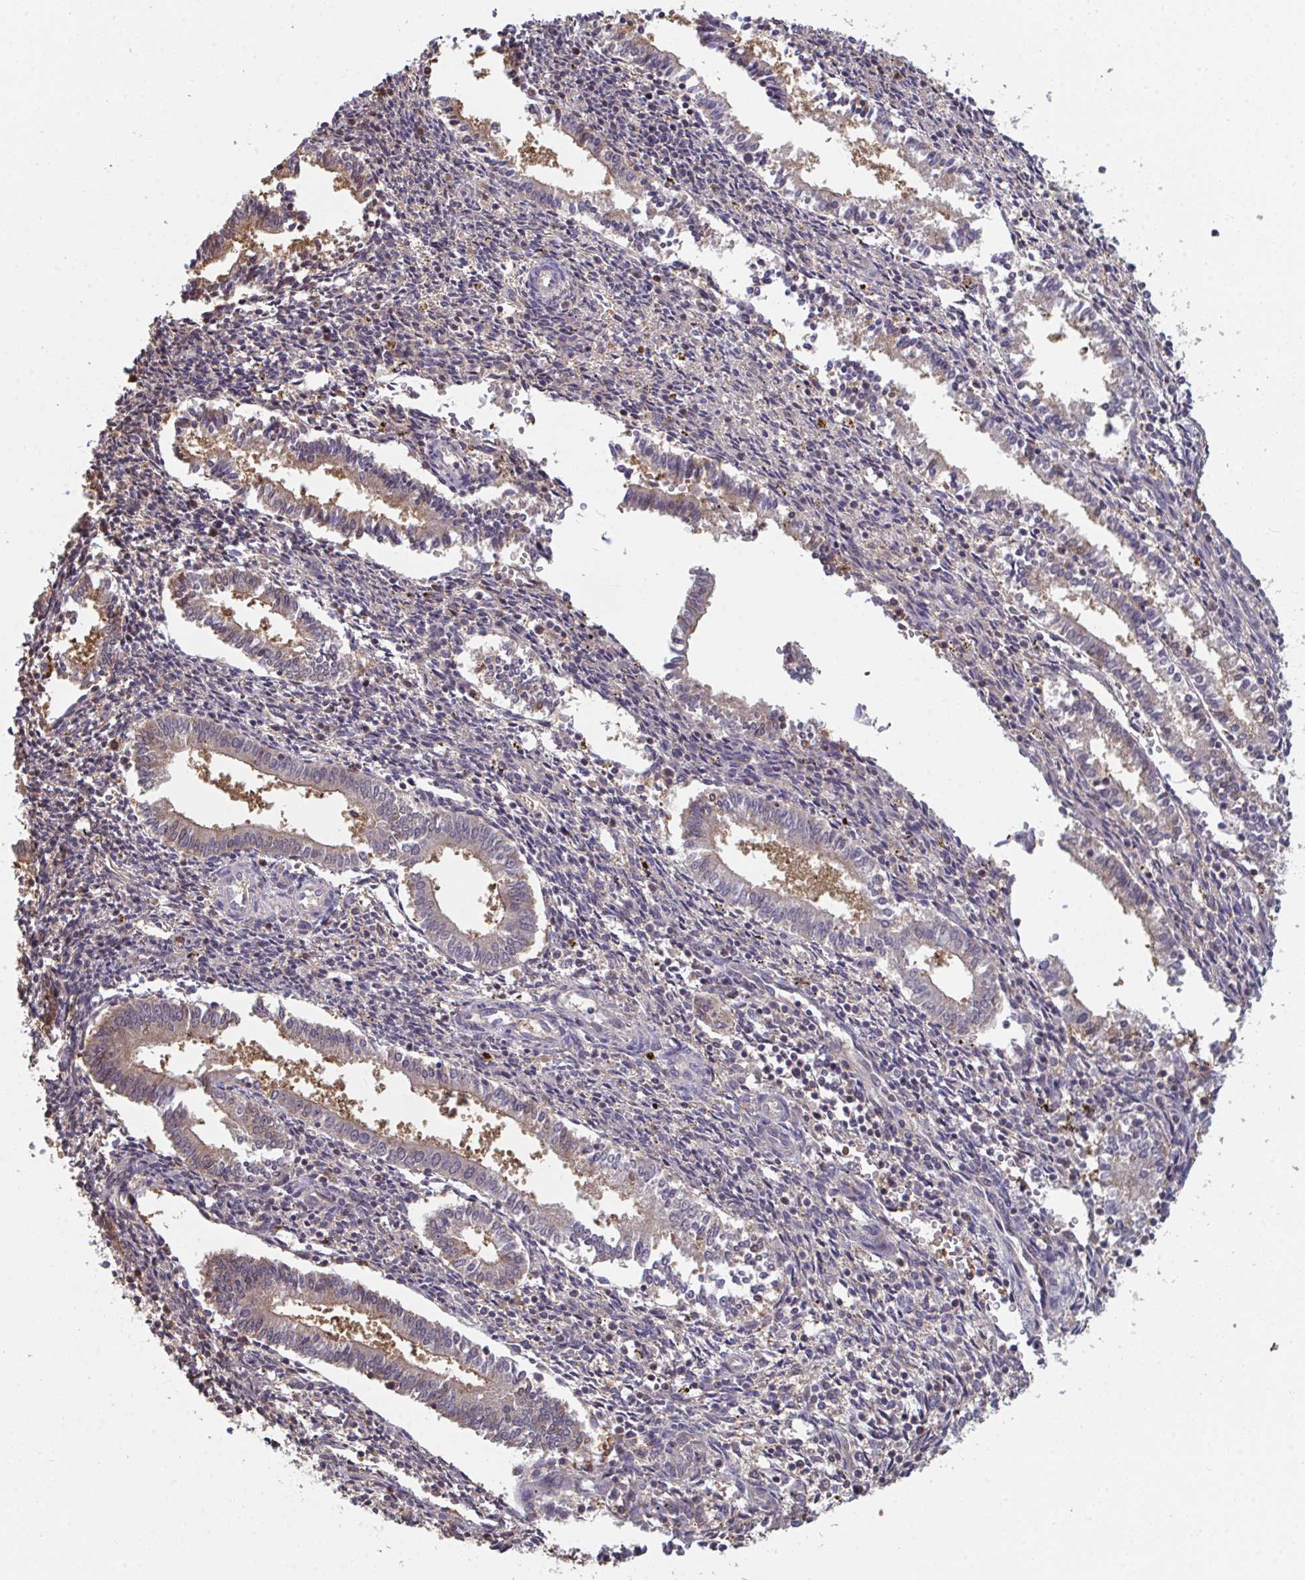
{"staining": {"intensity": "weak", "quantity": "25%-75%", "location": "cytoplasmic/membranous"}, "tissue": "endometrium", "cell_type": "Cells in endometrial stroma", "image_type": "normal", "snomed": [{"axis": "morphology", "description": "Normal tissue, NOS"}, {"axis": "topography", "description": "Endometrium"}], "caption": "Protein expression analysis of unremarkable endometrium exhibits weak cytoplasmic/membranous expression in about 25%-75% of cells in endometrial stroma.", "gene": "TTC9C", "patient": {"sex": "female", "age": 41}}